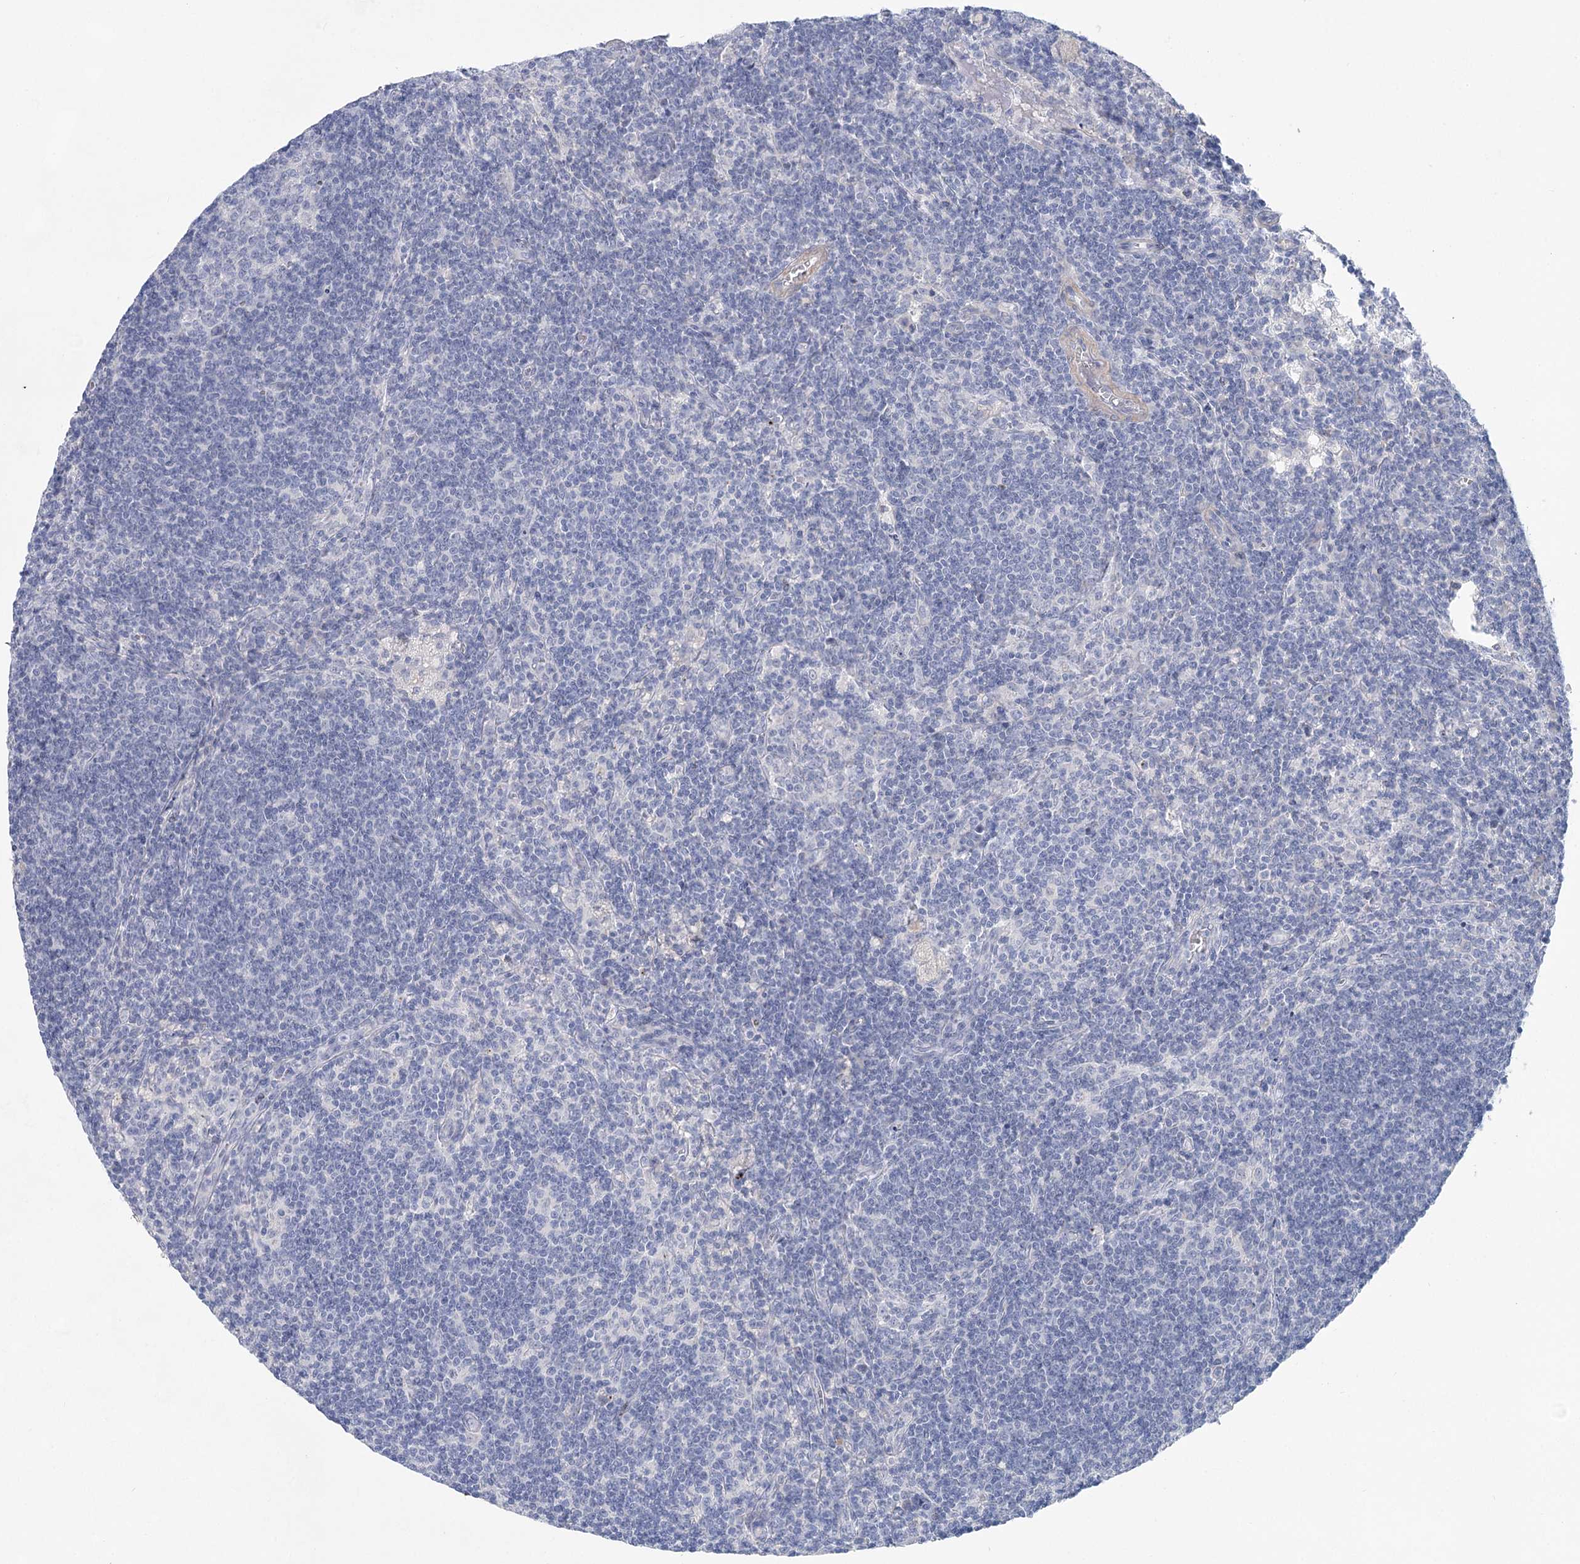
{"staining": {"intensity": "negative", "quantity": "none", "location": "none"}, "tissue": "lymph node", "cell_type": "Germinal center cells", "image_type": "normal", "snomed": [{"axis": "morphology", "description": "Normal tissue, NOS"}, {"axis": "topography", "description": "Lymph node"}], "caption": "Histopathology image shows no protein positivity in germinal center cells of benign lymph node.", "gene": "WDR74", "patient": {"sex": "male", "age": 69}}